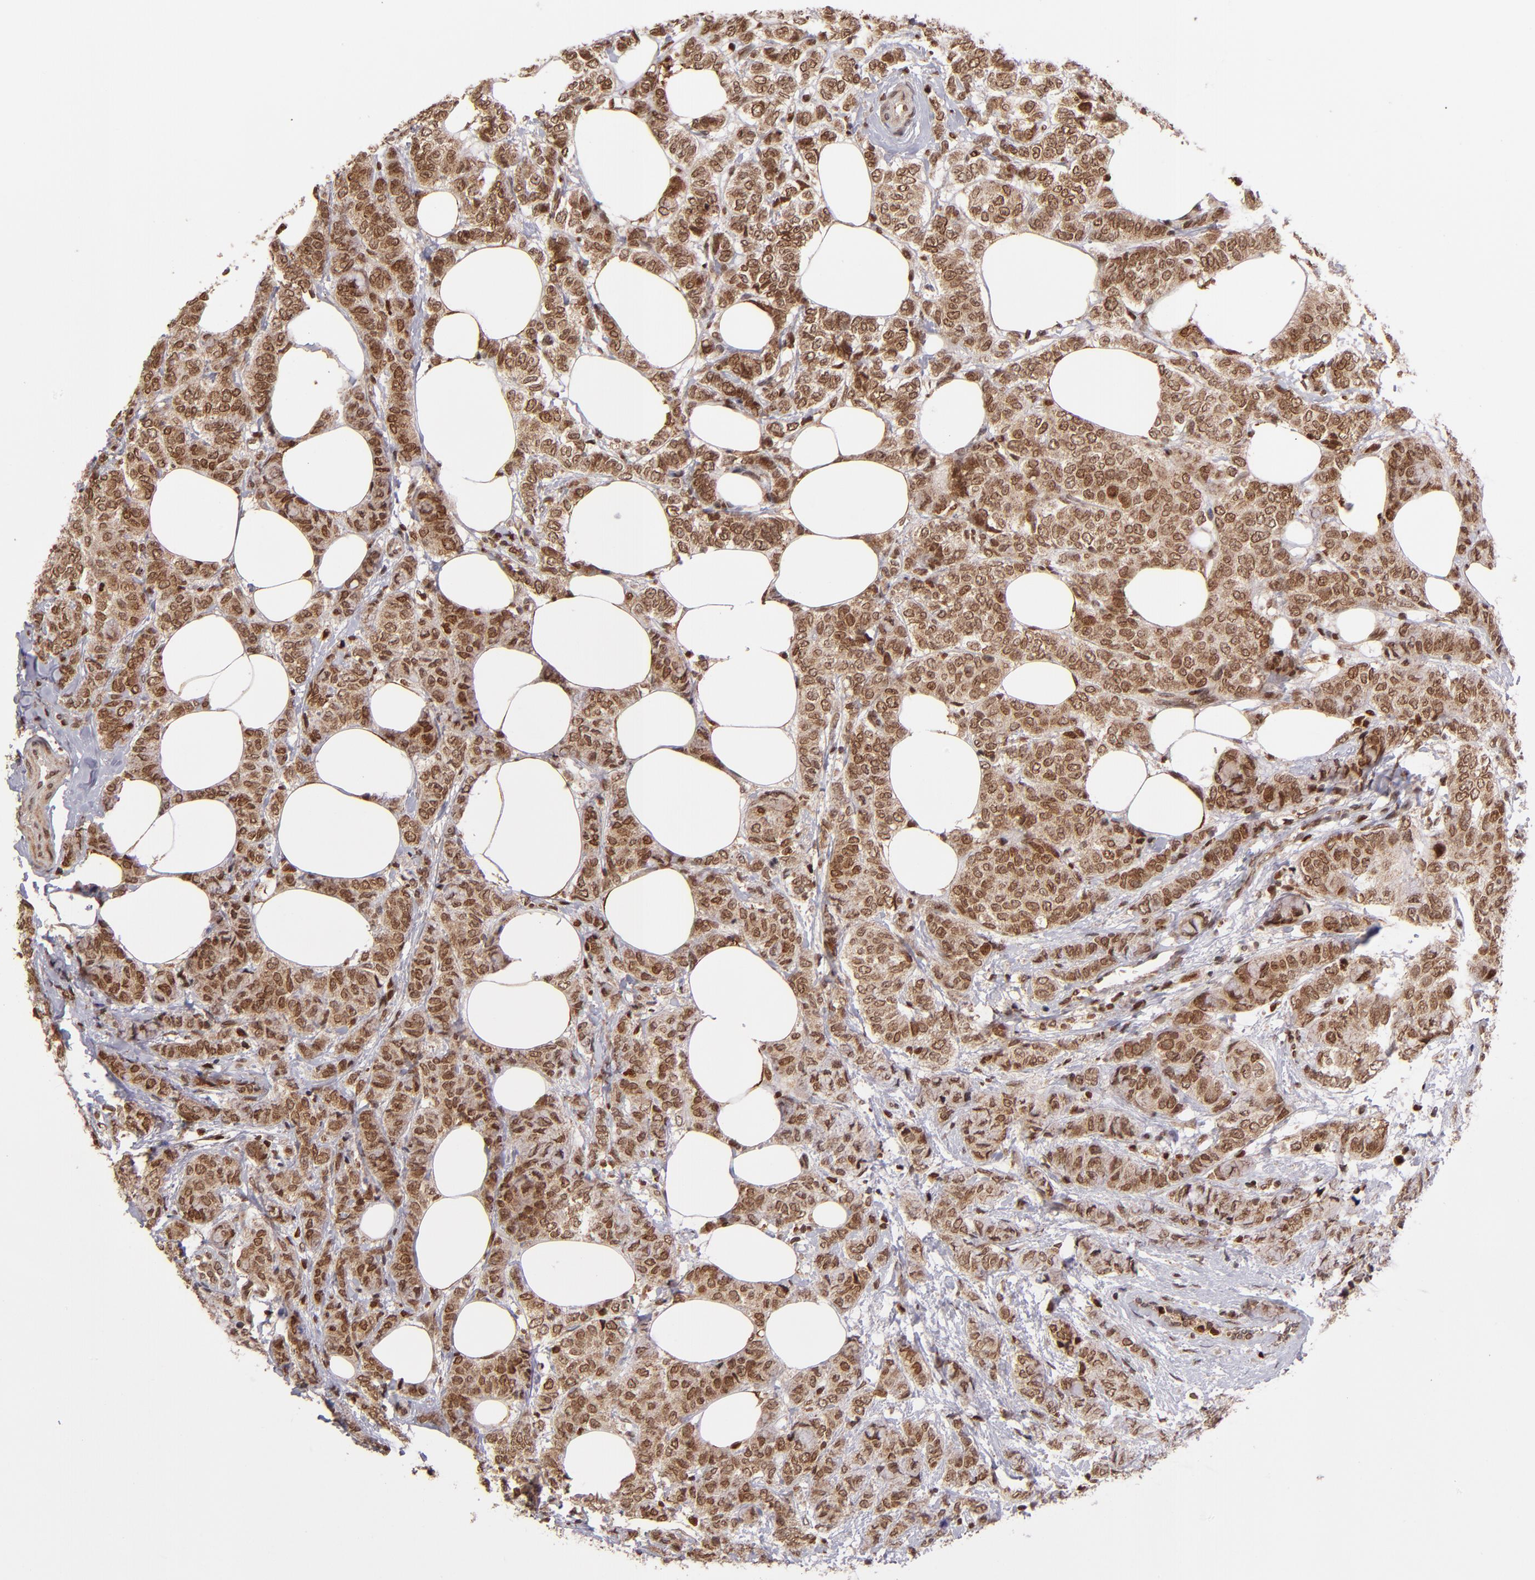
{"staining": {"intensity": "moderate", "quantity": ">75%", "location": "cytoplasmic/membranous,nuclear"}, "tissue": "breast cancer", "cell_type": "Tumor cells", "image_type": "cancer", "snomed": [{"axis": "morphology", "description": "Lobular carcinoma"}, {"axis": "topography", "description": "Breast"}], "caption": "Breast lobular carcinoma stained with IHC displays moderate cytoplasmic/membranous and nuclear expression in approximately >75% of tumor cells.", "gene": "TOP1MT", "patient": {"sex": "female", "age": 60}}